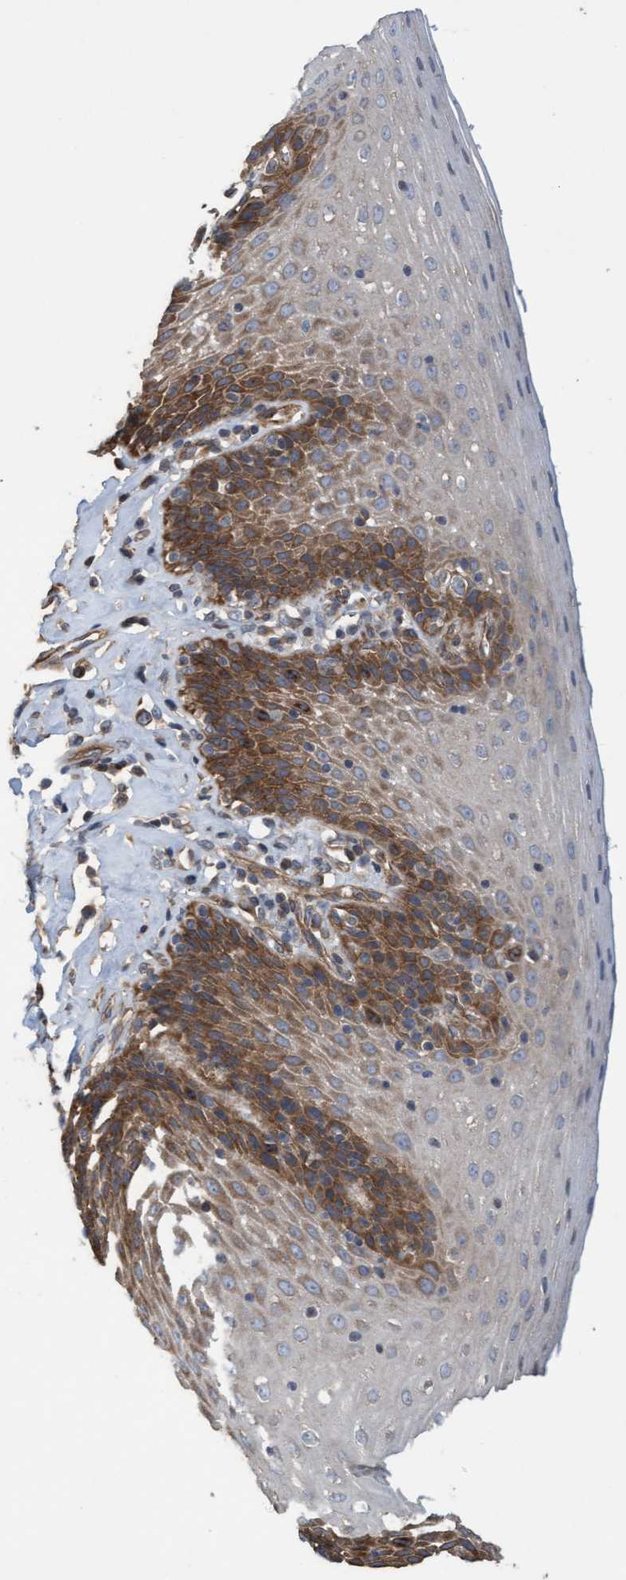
{"staining": {"intensity": "strong", "quantity": ">75%", "location": "cytoplasmic/membranous"}, "tissue": "esophagus", "cell_type": "Squamous epithelial cells", "image_type": "normal", "snomed": [{"axis": "morphology", "description": "Normal tissue, NOS"}, {"axis": "topography", "description": "Esophagus"}], "caption": "Normal esophagus demonstrates strong cytoplasmic/membranous positivity in approximately >75% of squamous epithelial cells The staining was performed using DAB to visualize the protein expression in brown, while the nuclei were stained in blue with hematoxylin (Magnification: 20x)..", "gene": "CDC42EP4", "patient": {"sex": "female", "age": 61}}